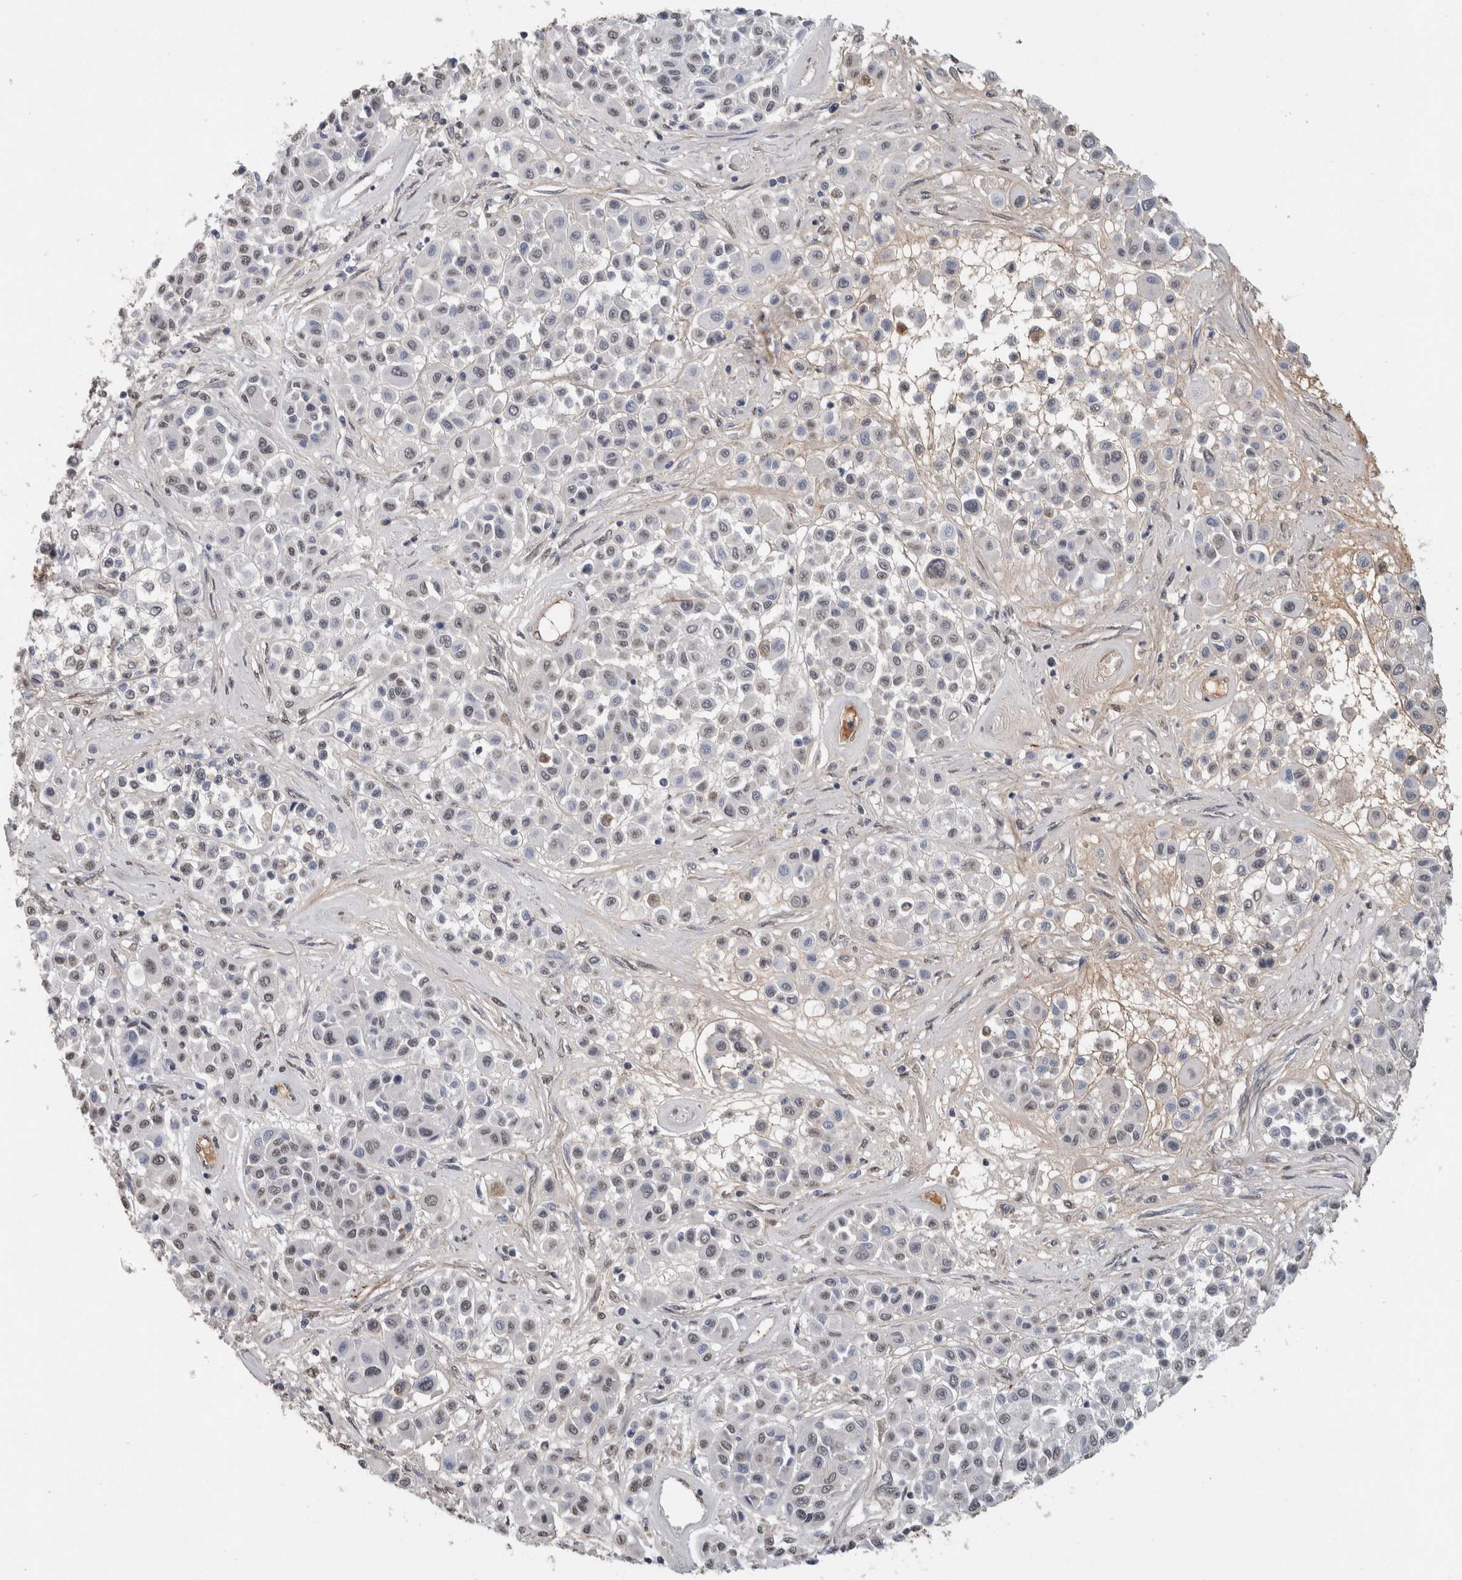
{"staining": {"intensity": "negative", "quantity": "none", "location": "none"}, "tissue": "melanoma", "cell_type": "Tumor cells", "image_type": "cancer", "snomed": [{"axis": "morphology", "description": "Malignant melanoma, Metastatic site"}, {"axis": "topography", "description": "Soft tissue"}], "caption": "DAB immunohistochemical staining of melanoma exhibits no significant expression in tumor cells.", "gene": "LTBP1", "patient": {"sex": "male", "age": 41}}